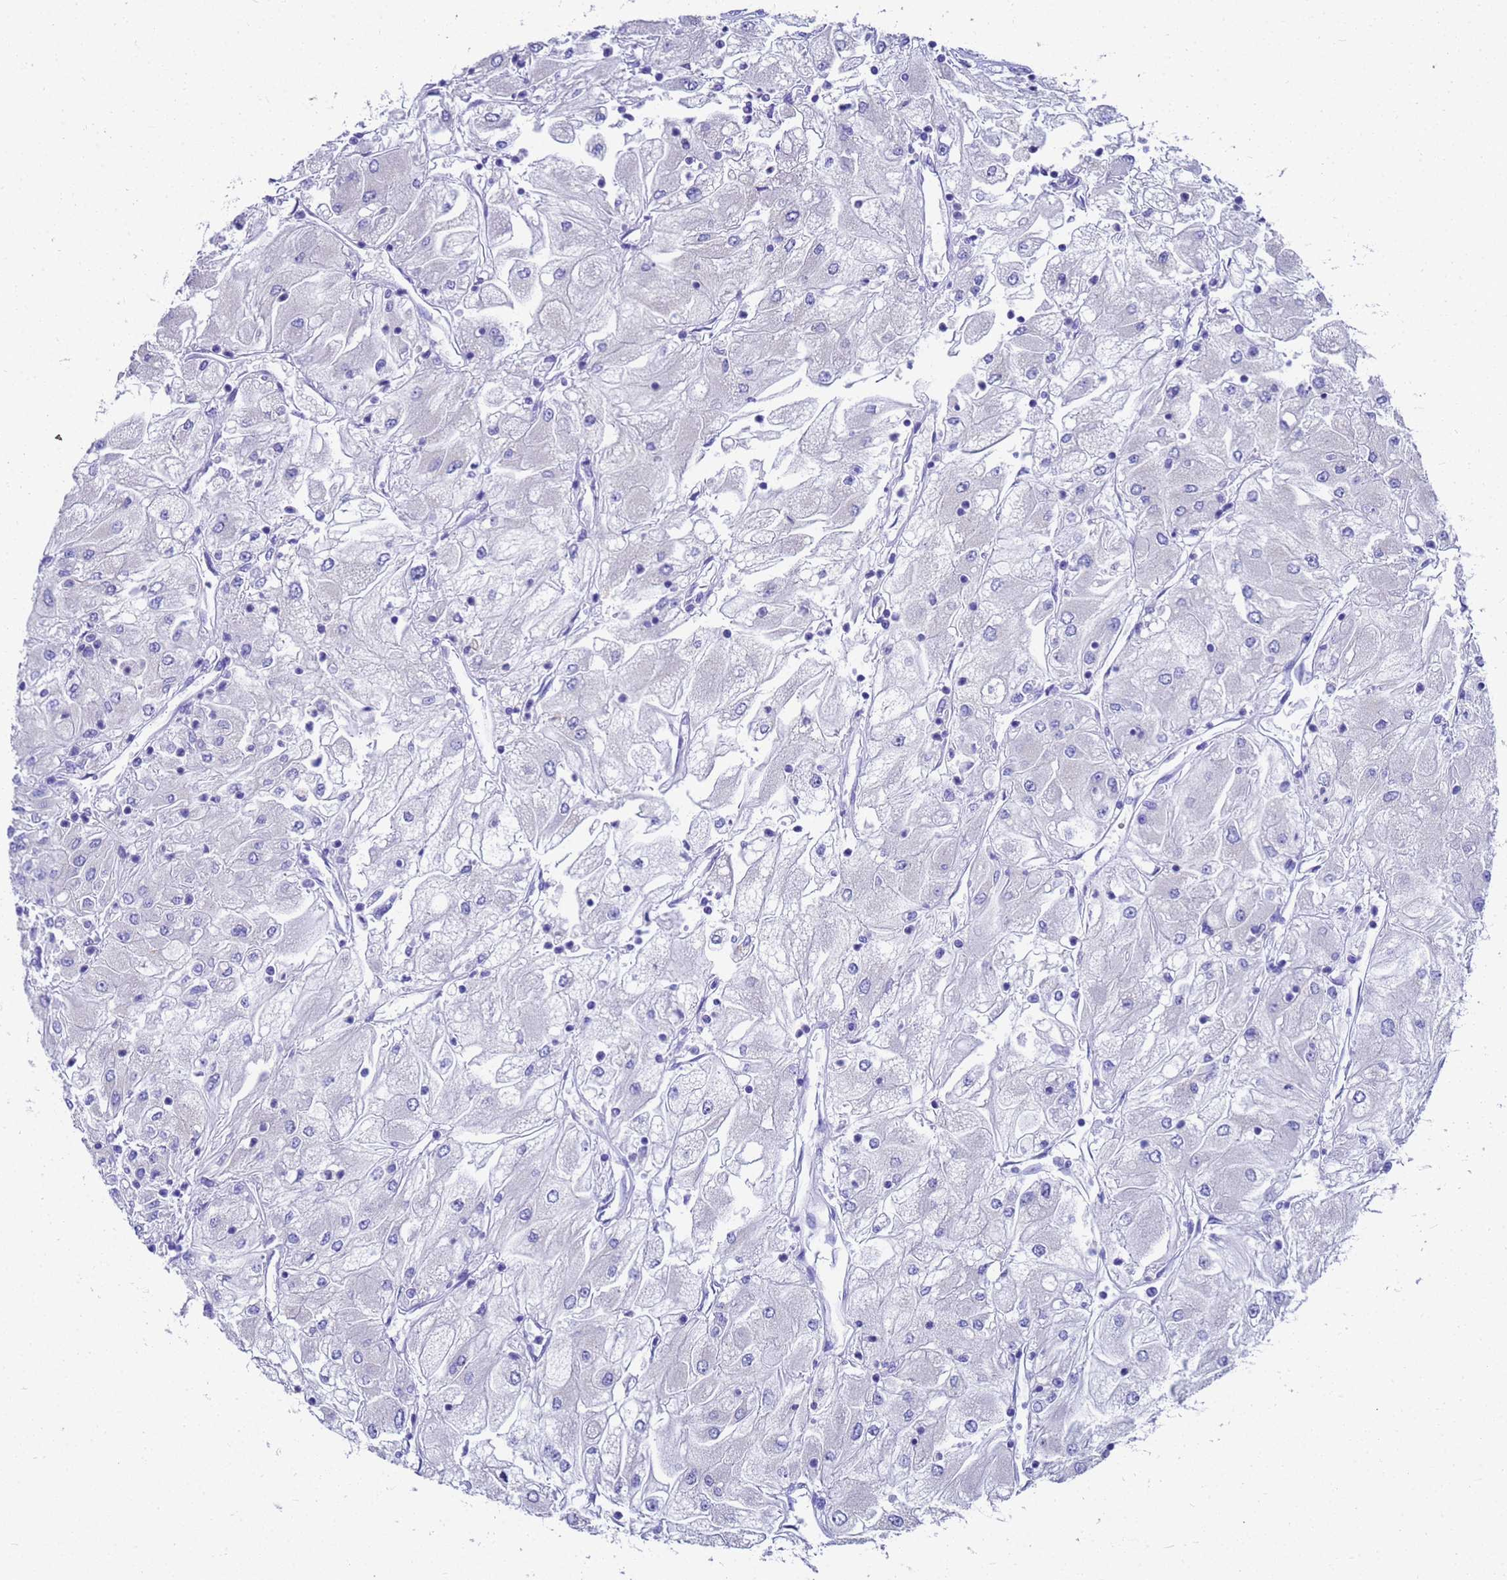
{"staining": {"intensity": "negative", "quantity": "none", "location": "none"}, "tissue": "renal cancer", "cell_type": "Tumor cells", "image_type": "cancer", "snomed": [{"axis": "morphology", "description": "Adenocarcinoma, NOS"}, {"axis": "topography", "description": "Kidney"}], "caption": "Renal cancer was stained to show a protein in brown. There is no significant staining in tumor cells.", "gene": "MS4A13", "patient": {"sex": "male", "age": 80}}